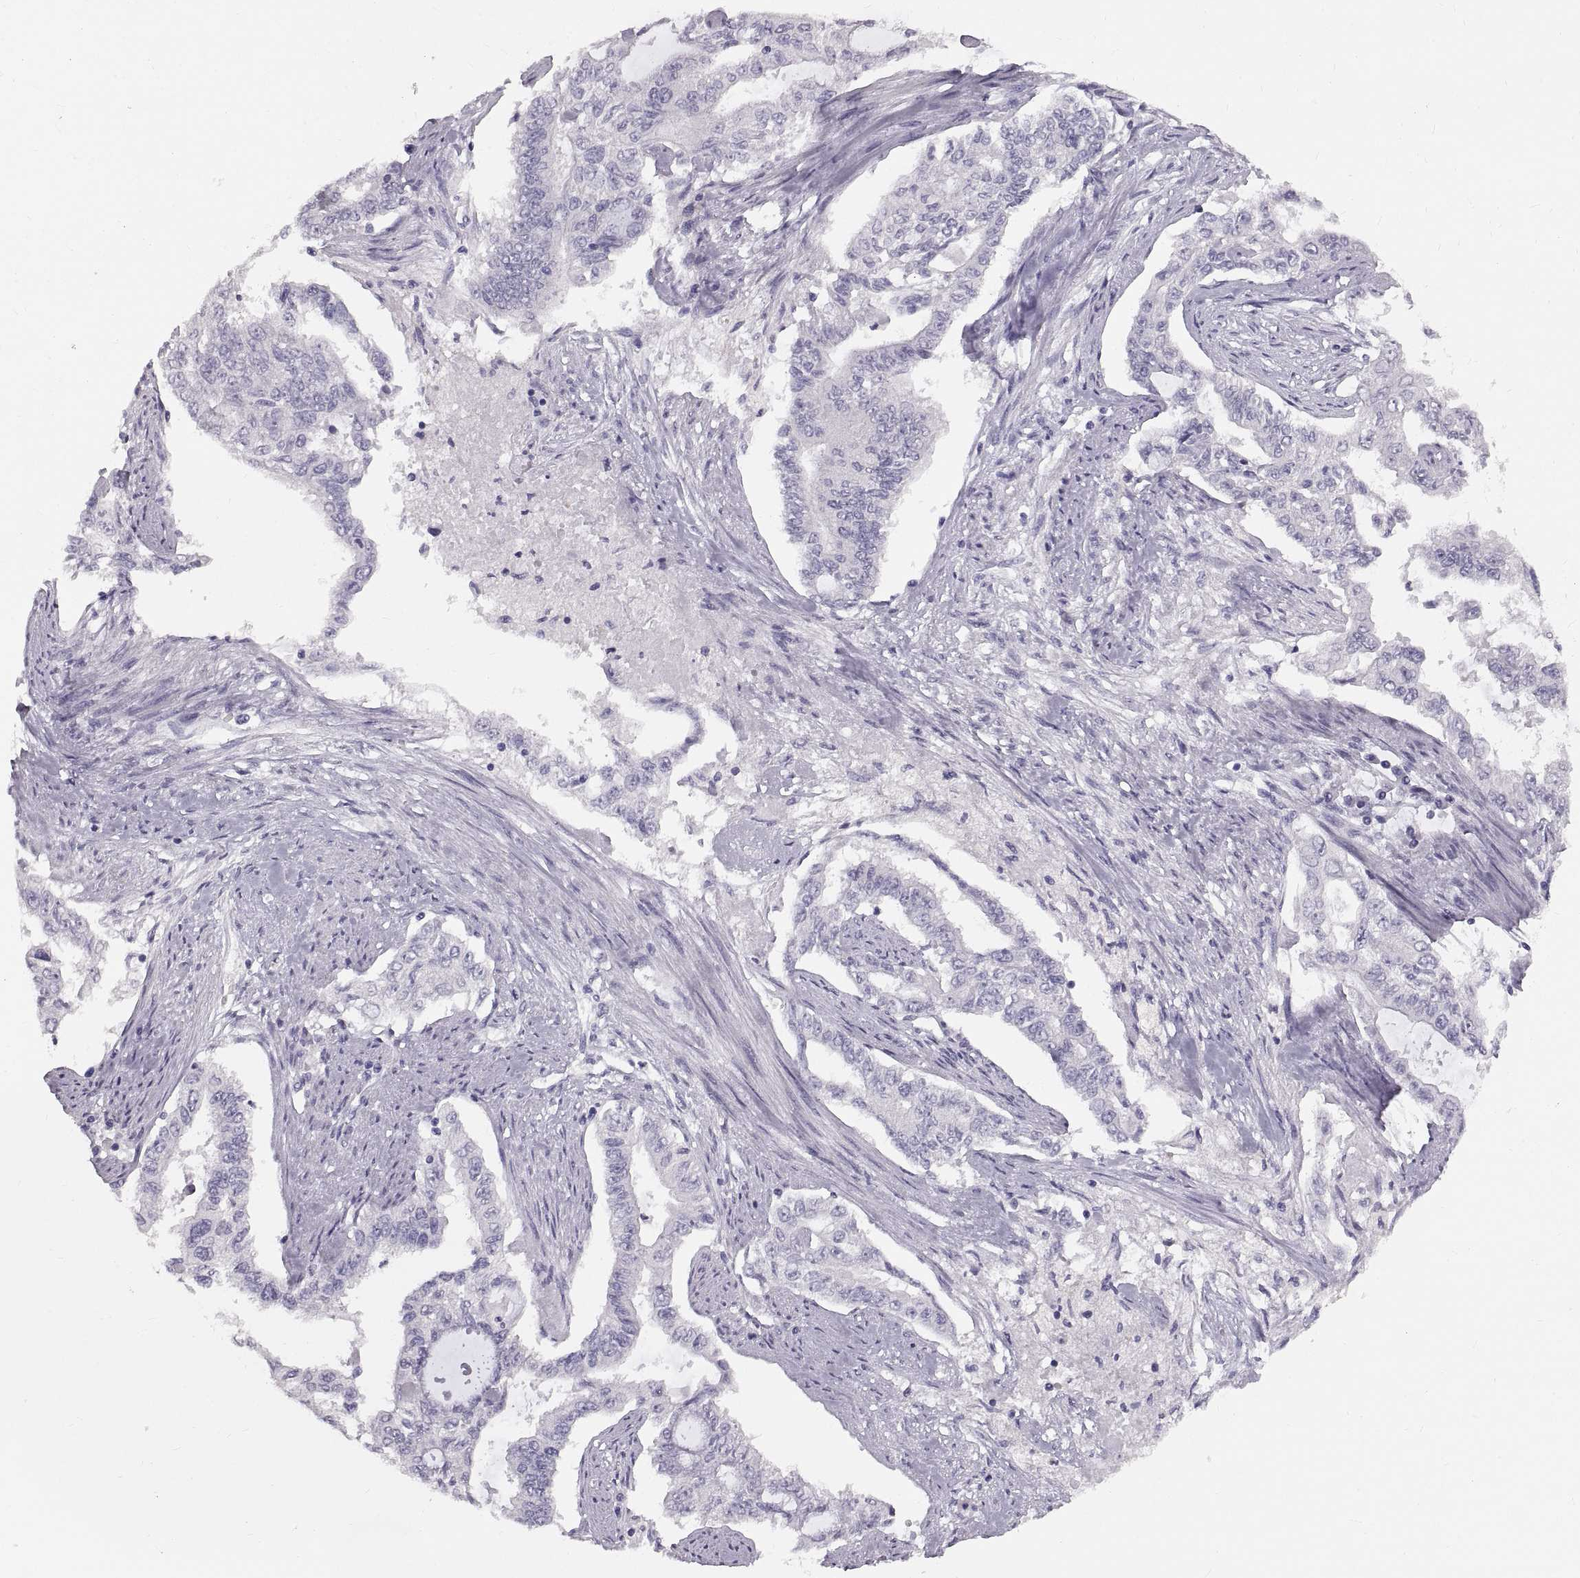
{"staining": {"intensity": "negative", "quantity": "none", "location": "none"}, "tissue": "endometrial cancer", "cell_type": "Tumor cells", "image_type": "cancer", "snomed": [{"axis": "morphology", "description": "Adenocarcinoma, NOS"}, {"axis": "topography", "description": "Uterus"}], "caption": "Immunohistochemistry image of endometrial cancer stained for a protein (brown), which reveals no positivity in tumor cells.", "gene": "SPACDR", "patient": {"sex": "female", "age": 59}}